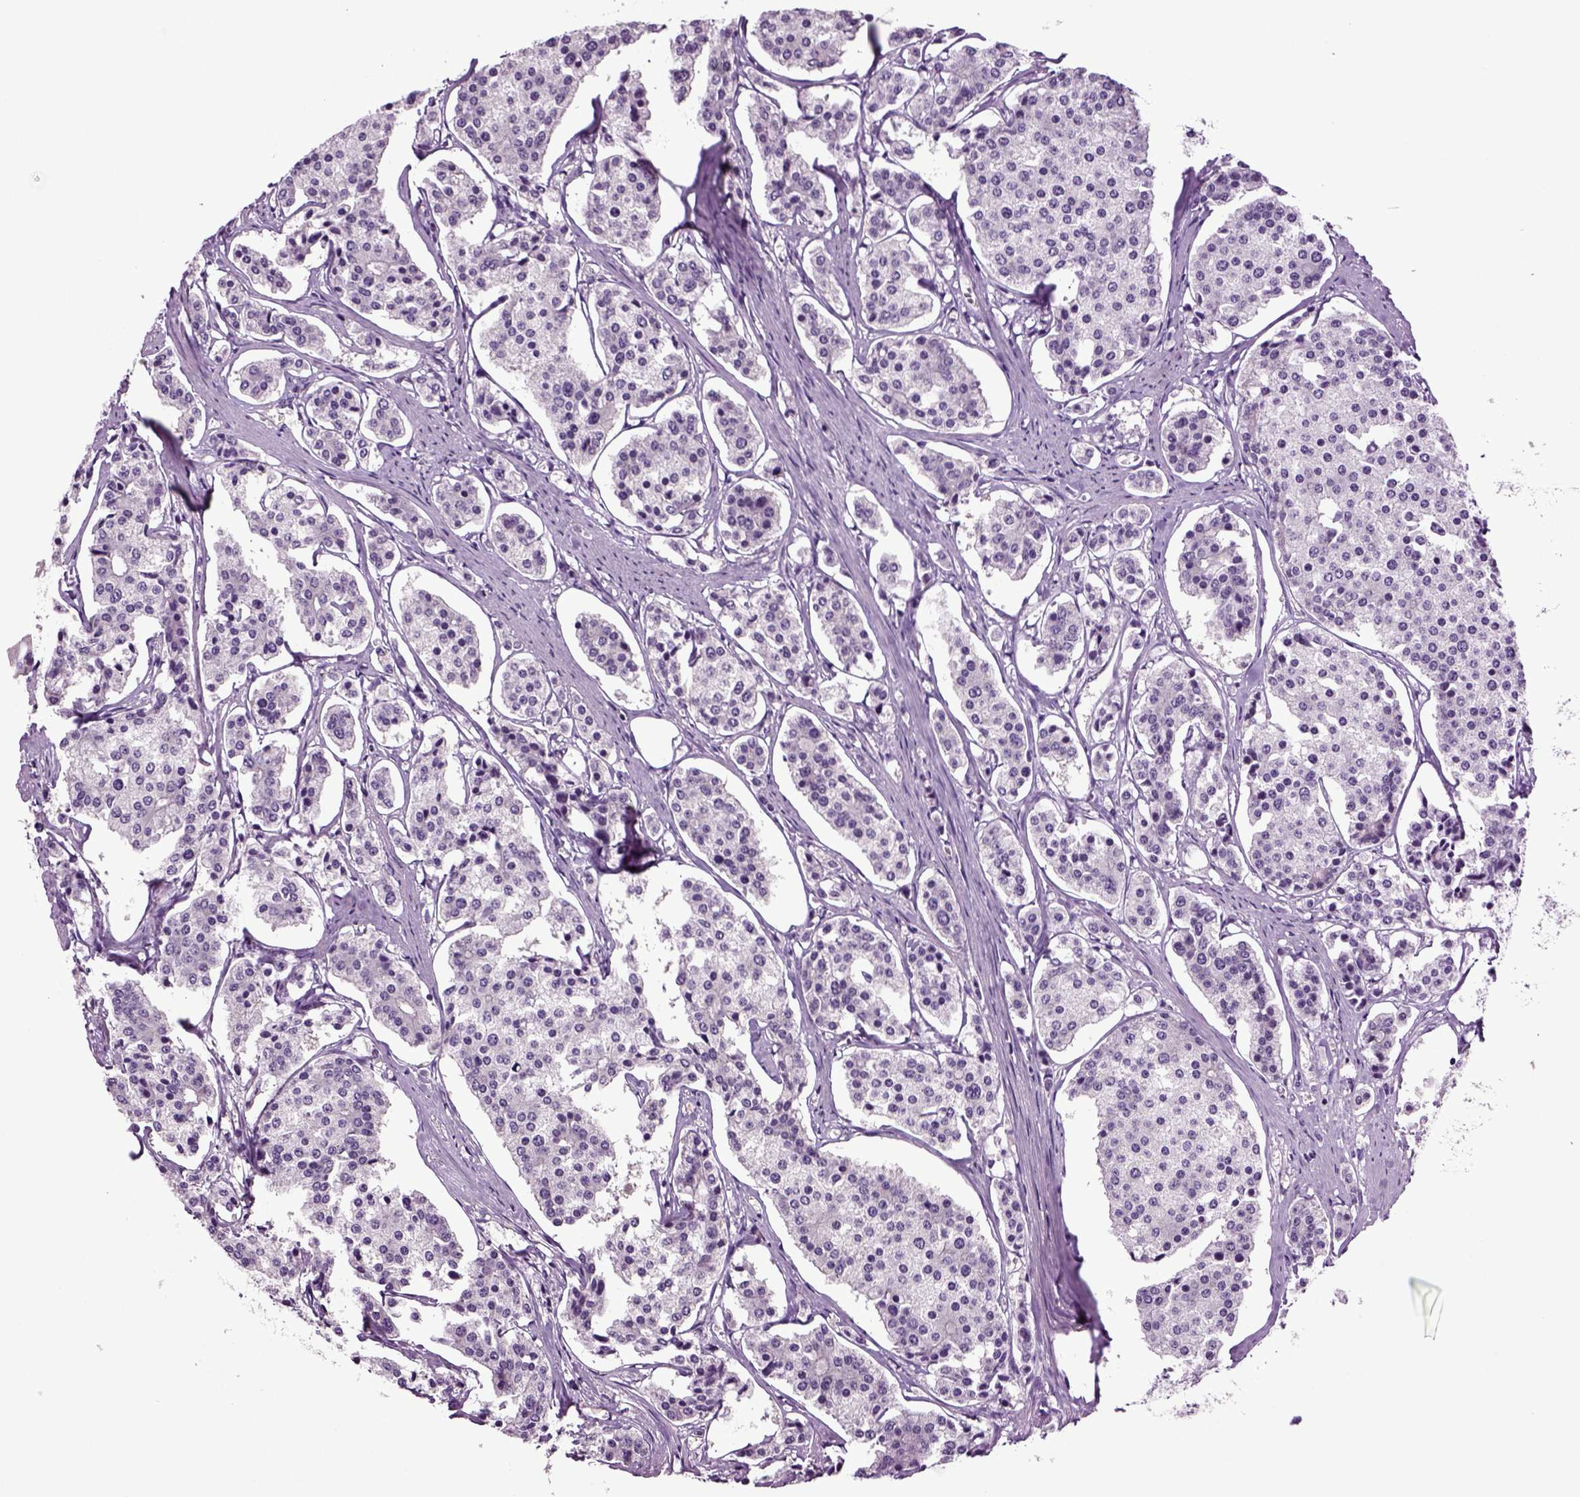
{"staining": {"intensity": "negative", "quantity": "none", "location": "none"}, "tissue": "carcinoid", "cell_type": "Tumor cells", "image_type": "cancer", "snomed": [{"axis": "morphology", "description": "Carcinoid, malignant, NOS"}, {"axis": "topography", "description": "Small intestine"}], "caption": "An image of human malignant carcinoid is negative for staining in tumor cells. (Immunohistochemistry, brightfield microscopy, high magnification).", "gene": "PLCH2", "patient": {"sex": "female", "age": 65}}